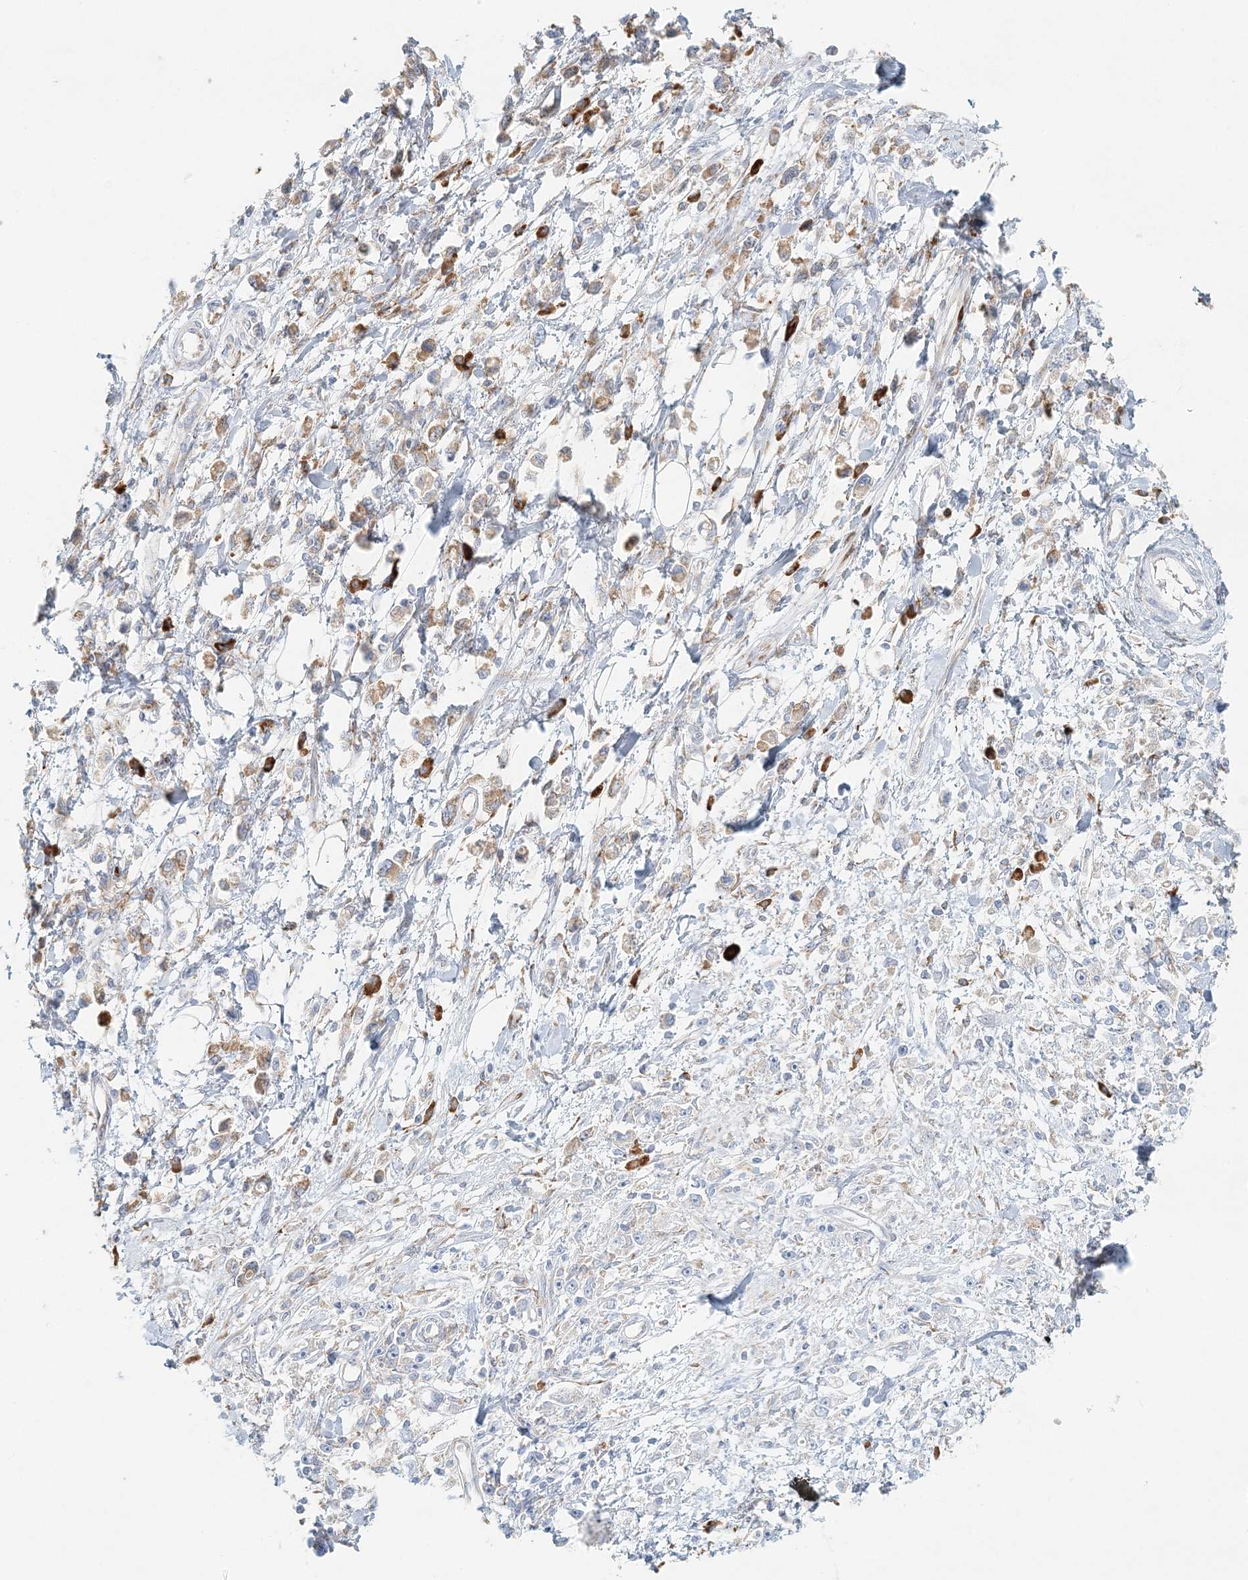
{"staining": {"intensity": "moderate", "quantity": "<25%", "location": "cytoplasmic/membranous"}, "tissue": "stomach cancer", "cell_type": "Tumor cells", "image_type": "cancer", "snomed": [{"axis": "morphology", "description": "Adenocarcinoma, NOS"}, {"axis": "topography", "description": "Stomach"}], "caption": "DAB immunohistochemical staining of human stomach cancer (adenocarcinoma) demonstrates moderate cytoplasmic/membranous protein positivity in about <25% of tumor cells.", "gene": "STK11IP", "patient": {"sex": "female", "age": 59}}